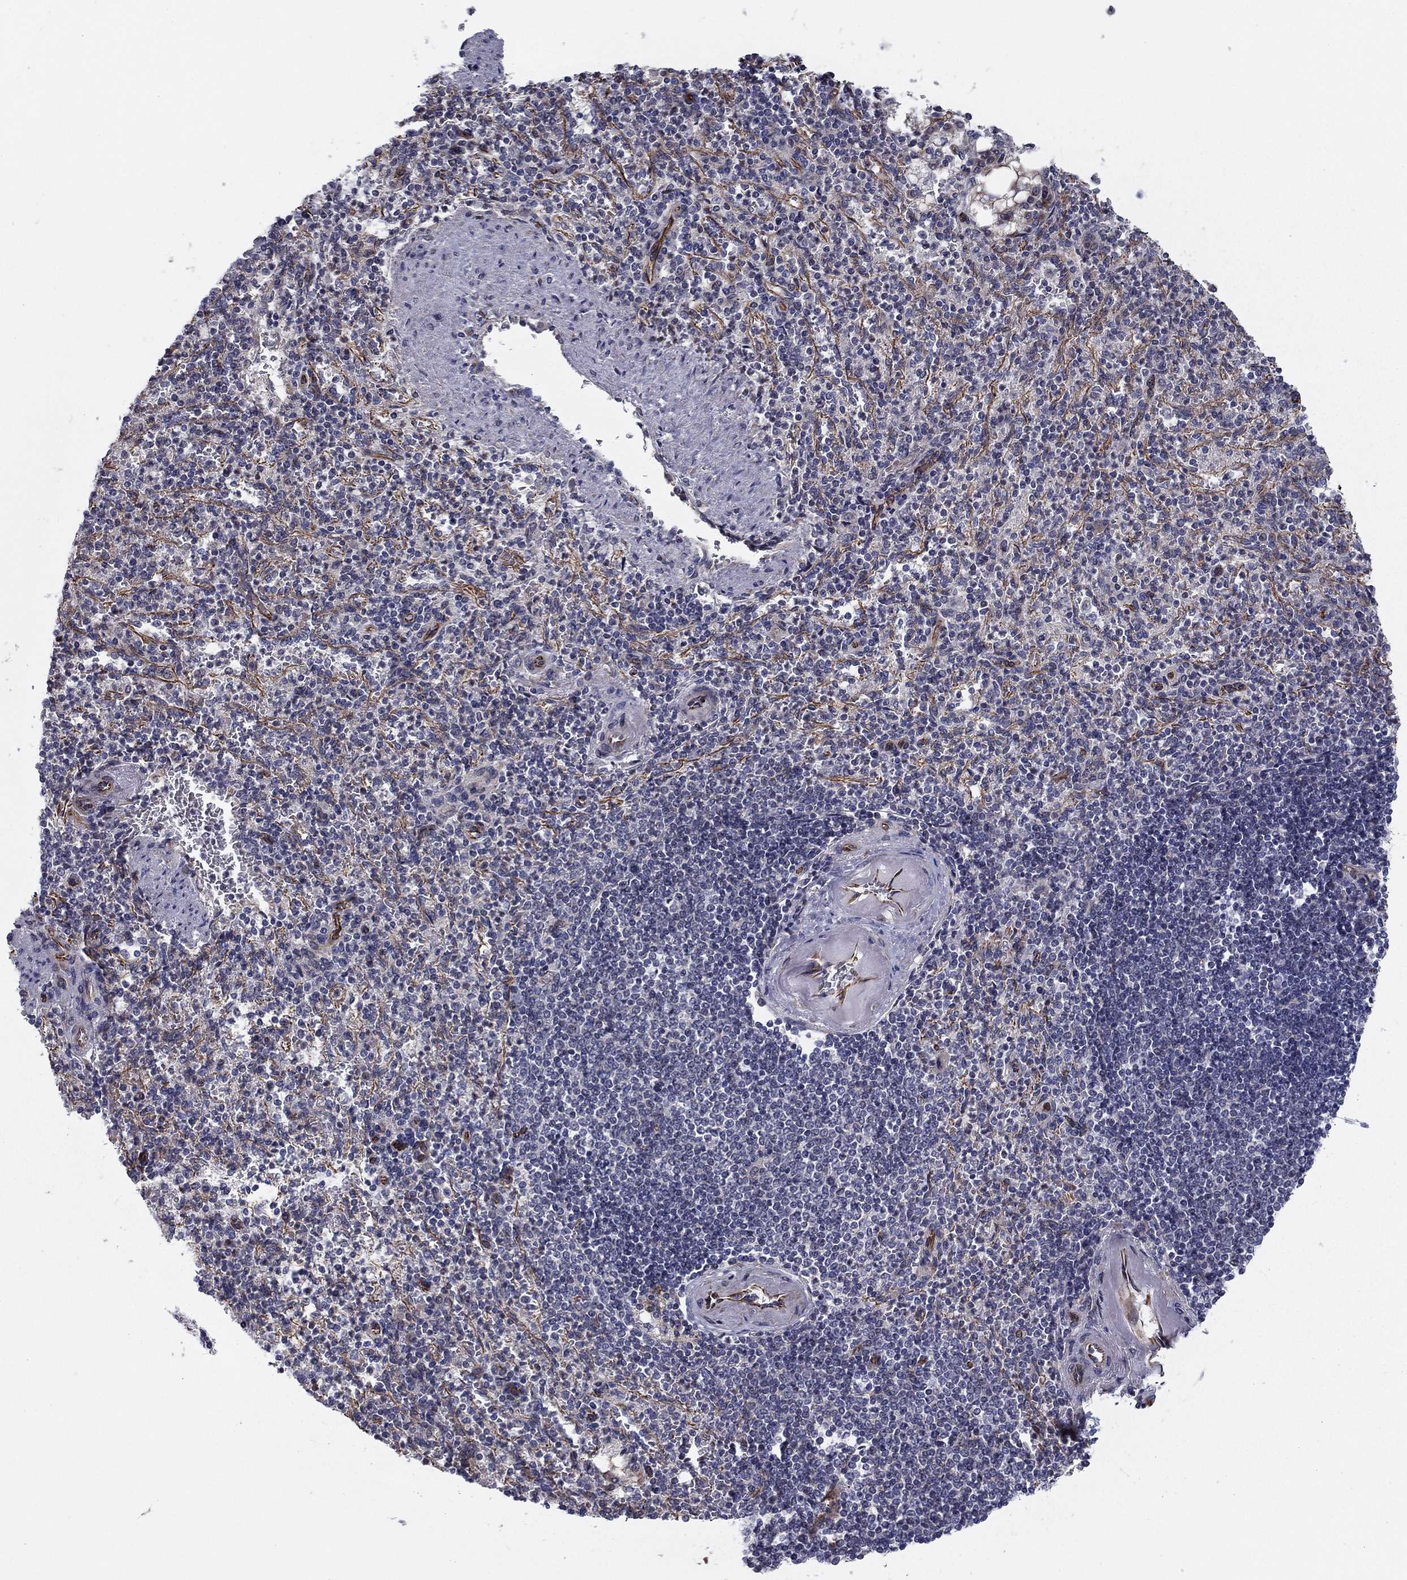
{"staining": {"intensity": "negative", "quantity": "none", "location": "none"}, "tissue": "spleen", "cell_type": "Cells in red pulp", "image_type": "normal", "snomed": [{"axis": "morphology", "description": "Normal tissue, NOS"}, {"axis": "topography", "description": "Spleen"}], "caption": "High power microscopy image of an immunohistochemistry (IHC) histopathology image of normal spleen, revealing no significant staining in cells in red pulp.", "gene": "CLSTN1", "patient": {"sex": "female", "age": 74}}